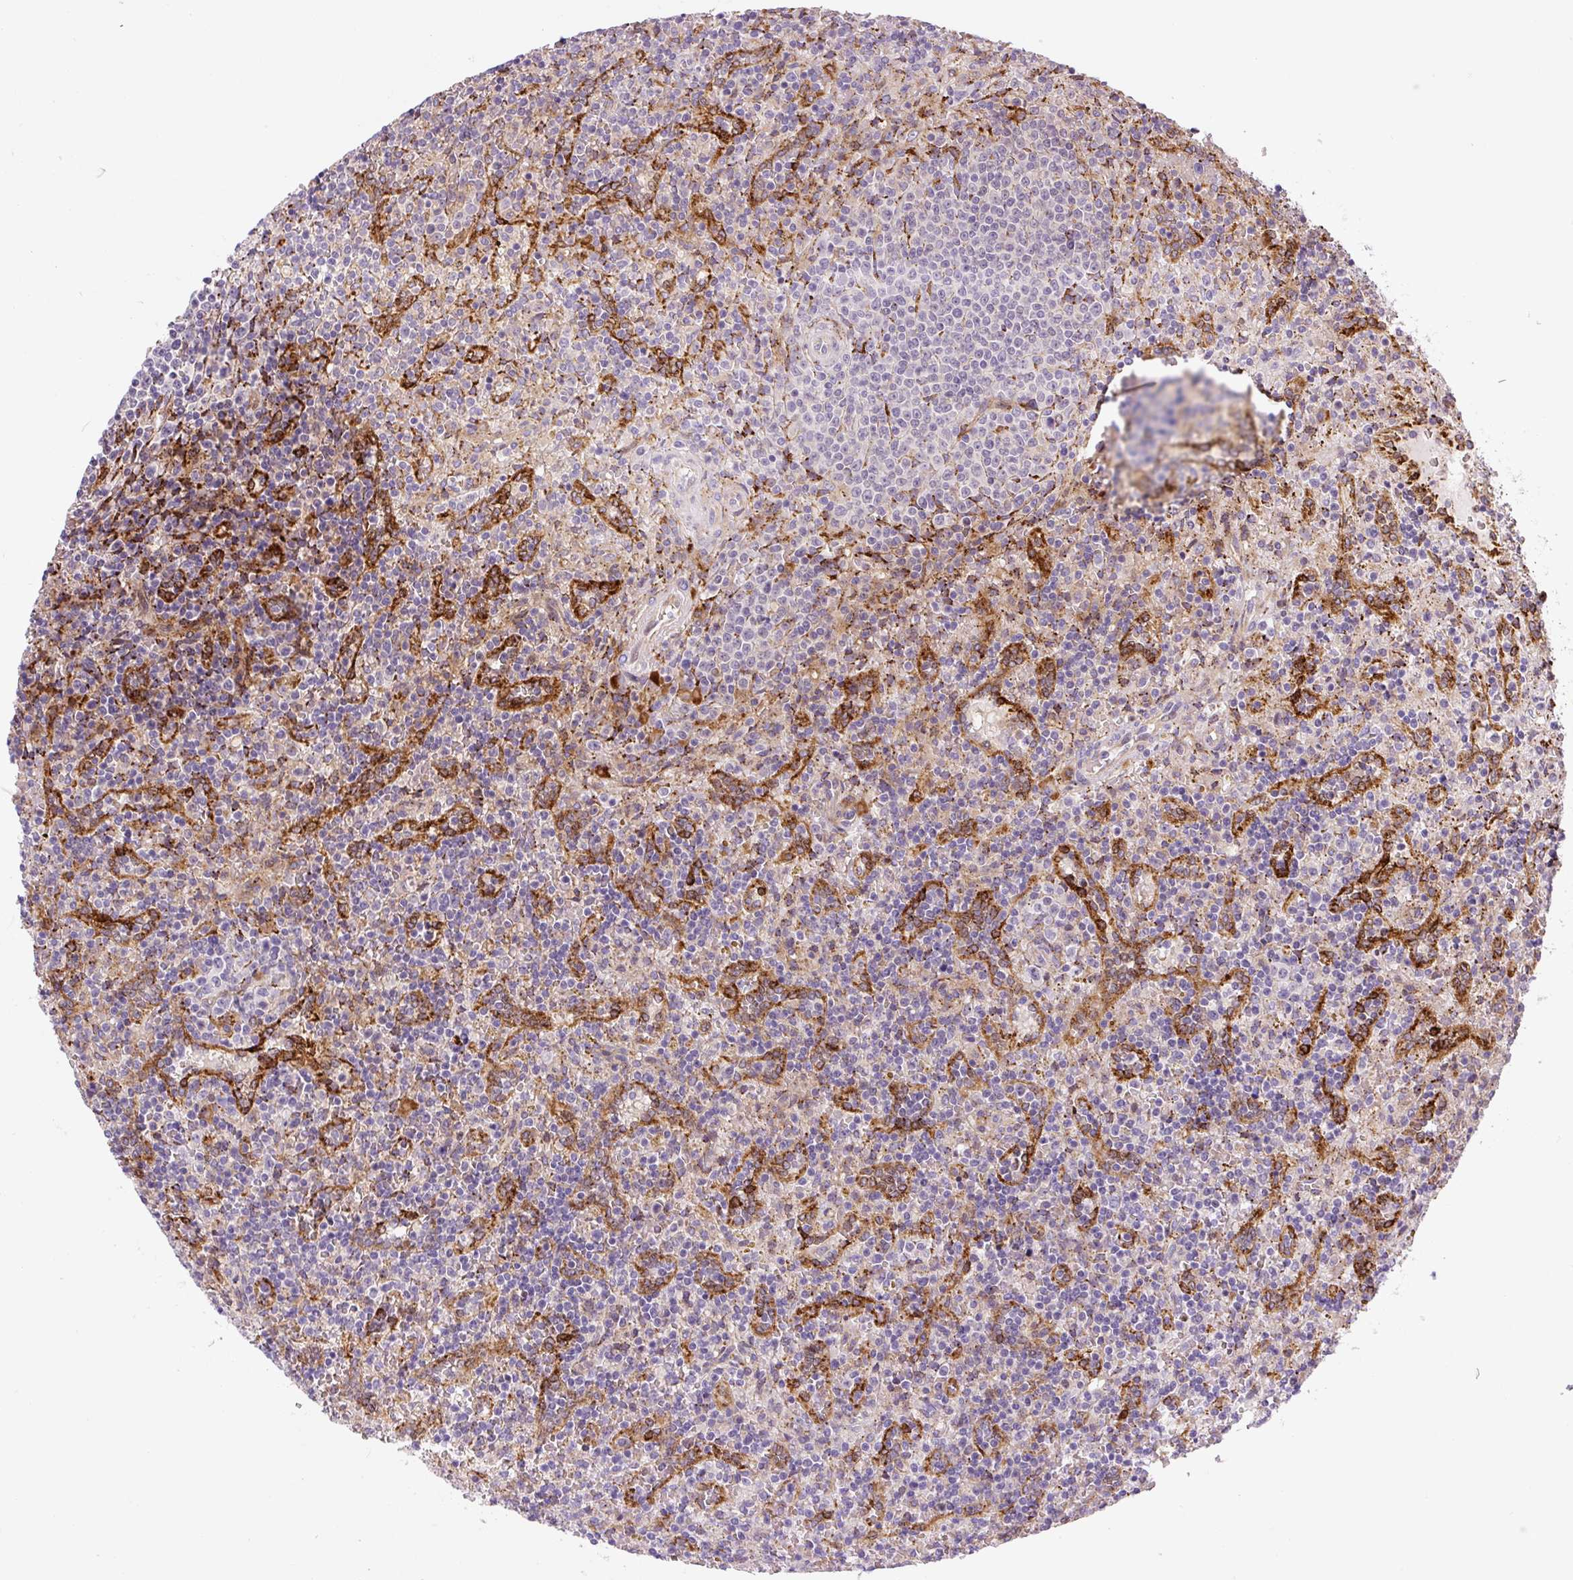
{"staining": {"intensity": "negative", "quantity": "none", "location": "none"}, "tissue": "lymphoma", "cell_type": "Tumor cells", "image_type": "cancer", "snomed": [{"axis": "morphology", "description": "Malignant lymphoma, non-Hodgkin's type, Low grade"}, {"axis": "topography", "description": "Spleen"}], "caption": "Human malignant lymphoma, non-Hodgkin's type (low-grade) stained for a protein using IHC displays no expression in tumor cells.", "gene": "DISP3", "patient": {"sex": "male", "age": 67}}